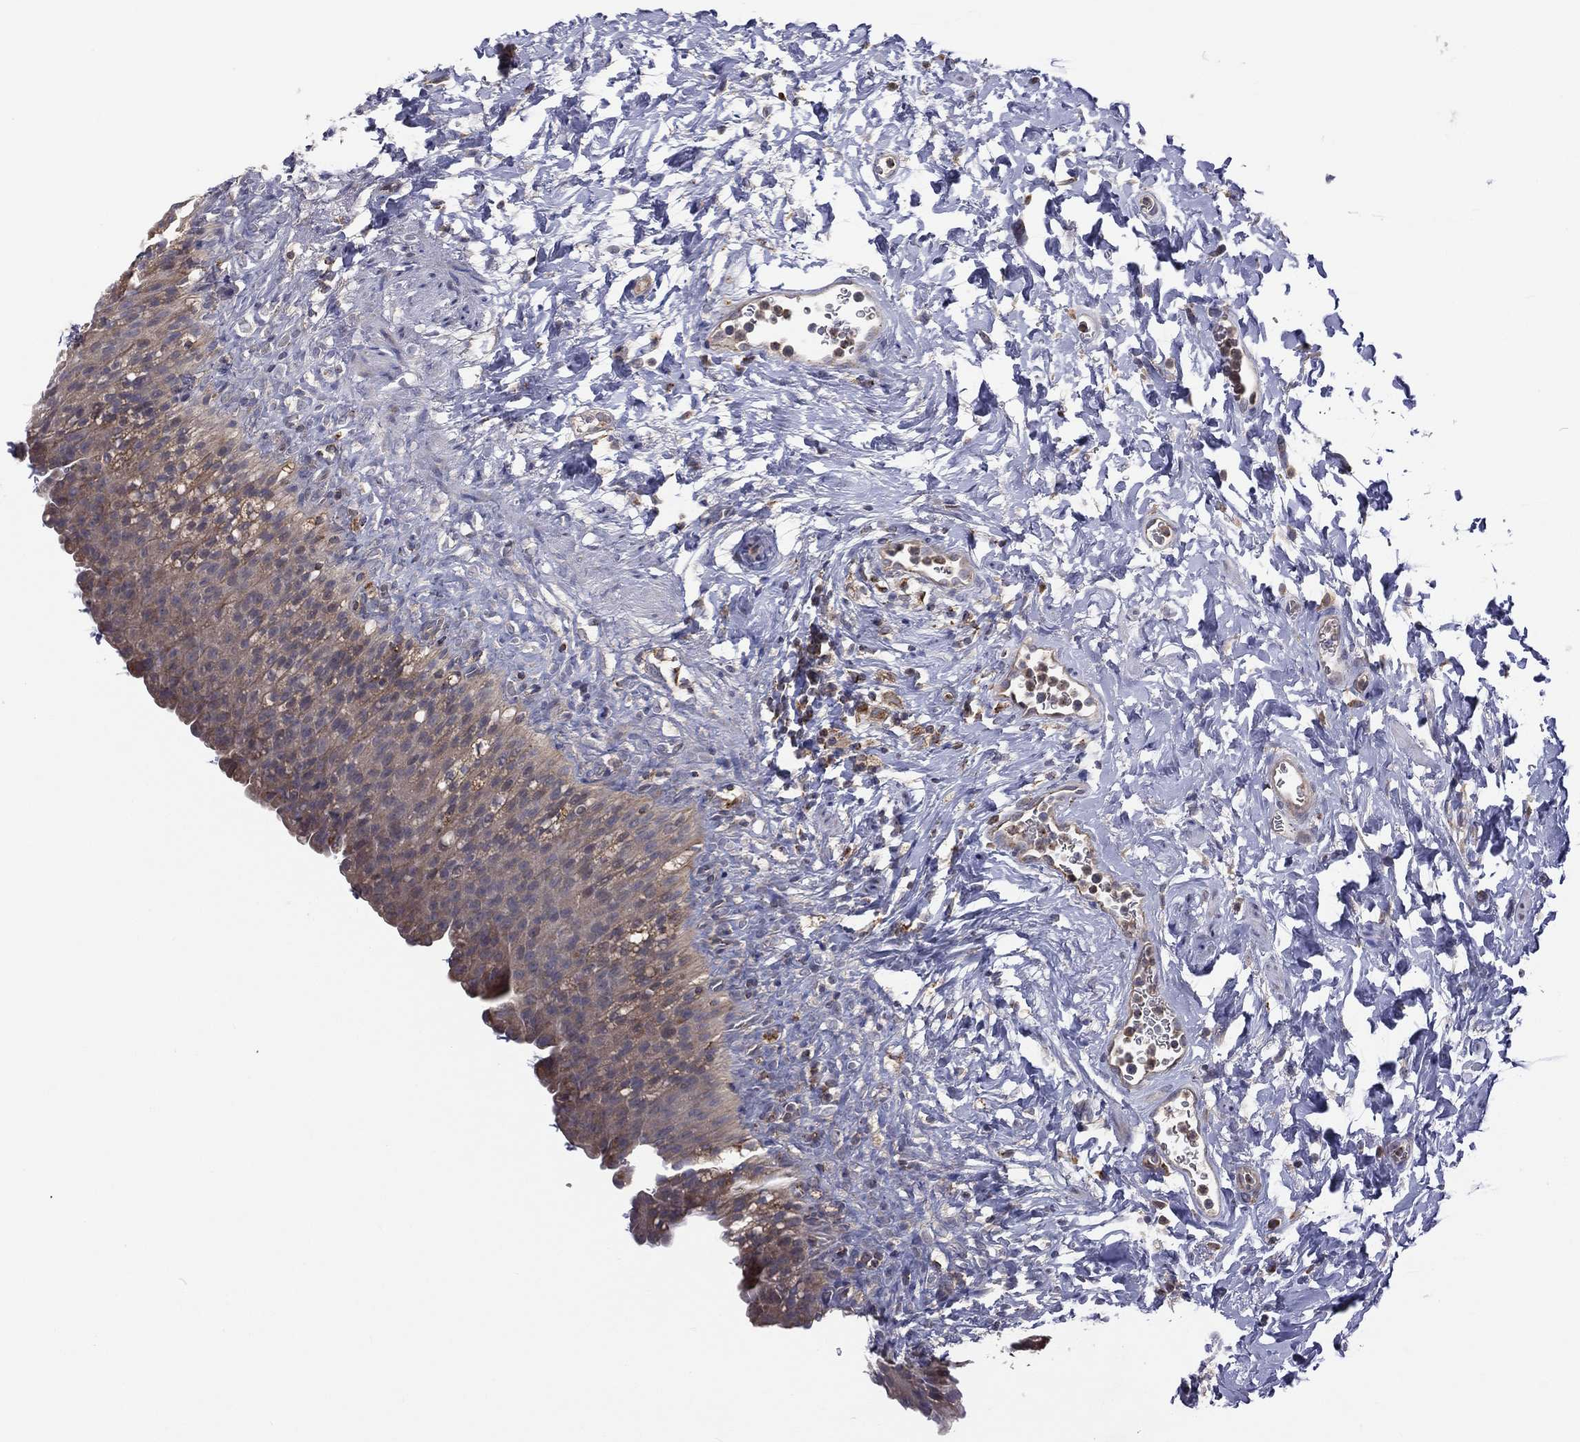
{"staining": {"intensity": "strong", "quantity": "<25%", "location": "cytoplasmic/membranous"}, "tissue": "urinary bladder", "cell_type": "Urothelial cells", "image_type": "normal", "snomed": [{"axis": "morphology", "description": "Normal tissue, NOS"}, {"axis": "topography", "description": "Urinary bladder"}], "caption": "Normal urinary bladder displays strong cytoplasmic/membranous positivity in approximately <25% of urothelial cells, visualized by immunohistochemistry.", "gene": "STARD3", "patient": {"sex": "male", "age": 76}}